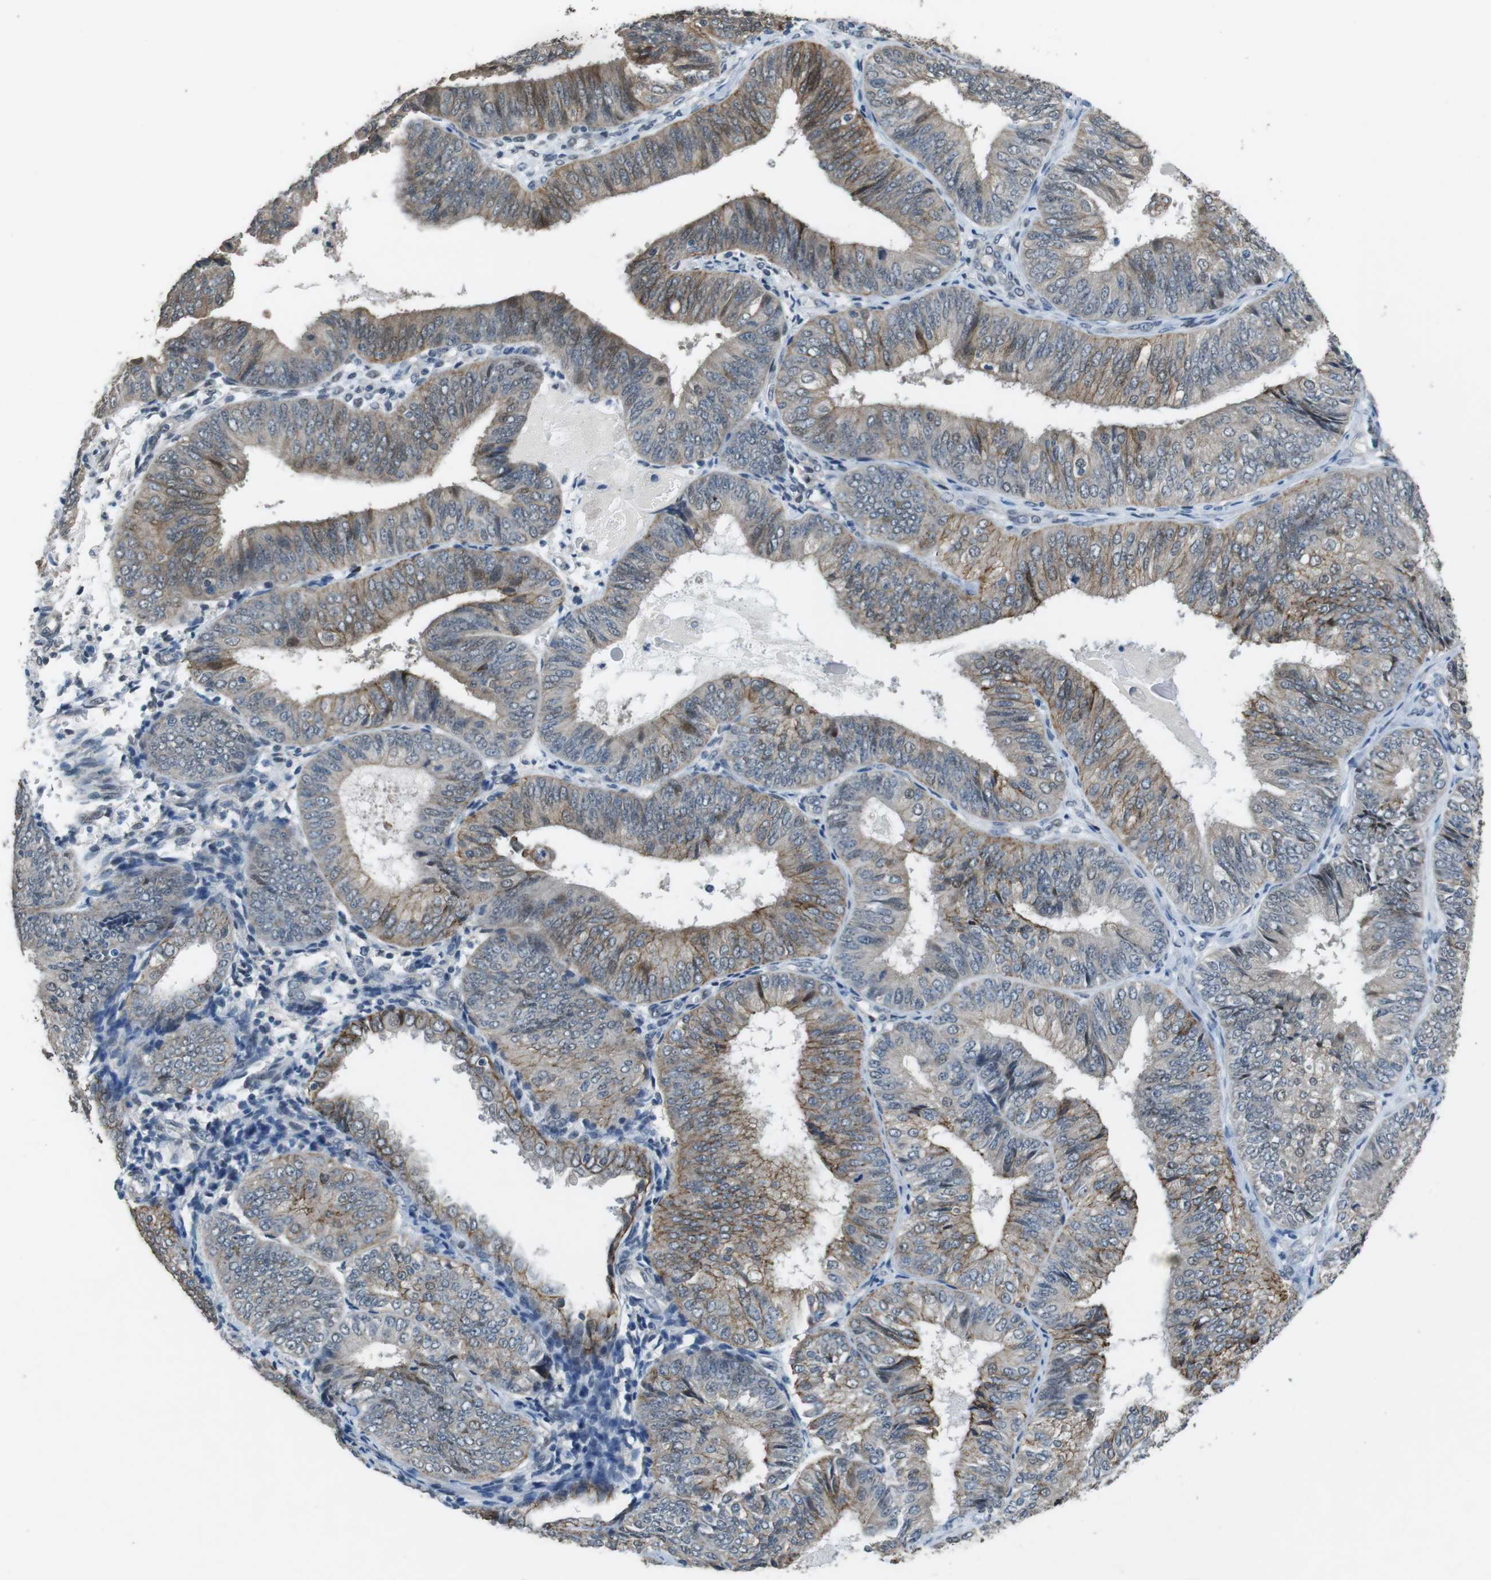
{"staining": {"intensity": "moderate", "quantity": "25%-75%", "location": "cytoplasmic/membranous"}, "tissue": "endometrial cancer", "cell_type": "Tumor cells", "image_type": "cancer", "snomed": [{"axis": "morphology", "description": "Adenocarcinoma, NOS"}, {"axis": "topography", "description": "Endometrium"}], "caption": "A medium amount of moderate cytoplasmic/membranous positivity is identified in approximately 25%-75% of tumor cells in endometrial cancer (adenocarcinoma) tissue.", "gene": "CLDN7", "patient": {"sex": "female", "age": 58}}